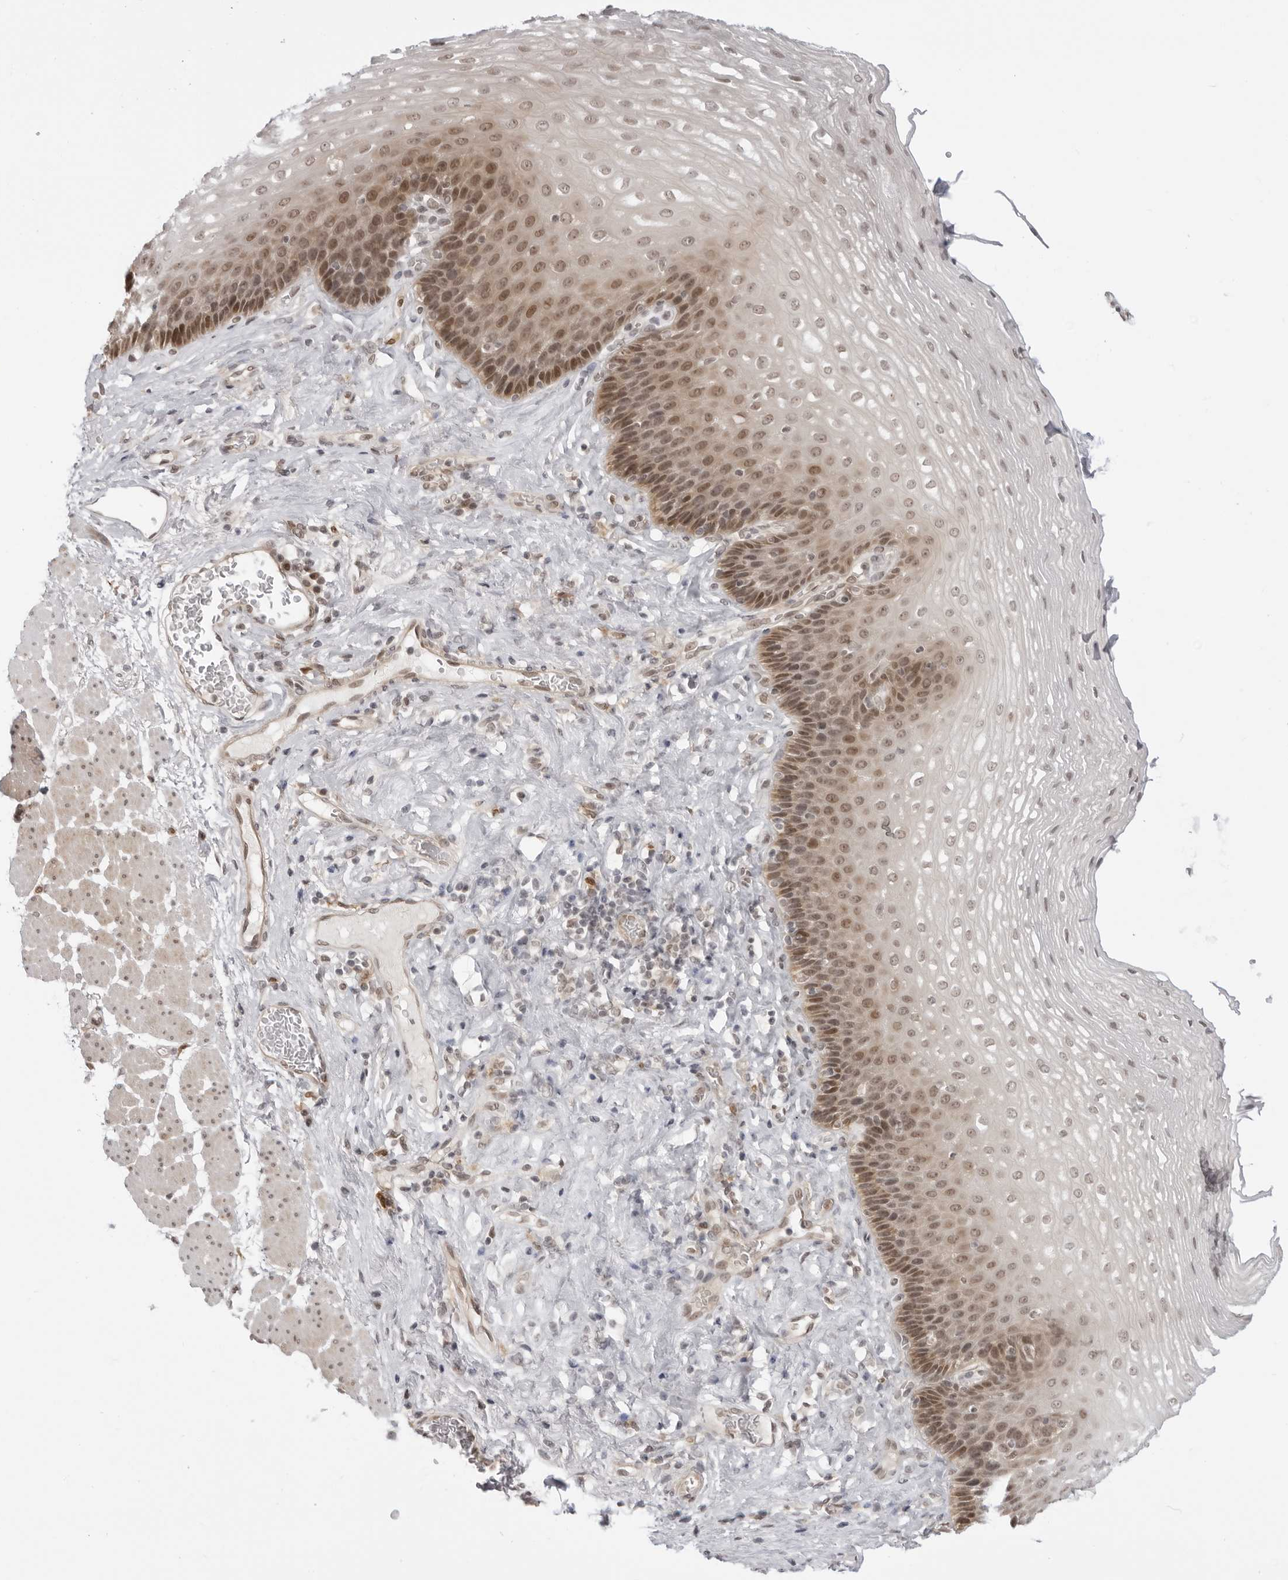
{"staining": {"intensity": "moderate", "quantity": ">75%", "location": "nuclear"}, "tissue": "esophagus", "cell_type": "Squamous epithelial cells", "image_type": "normal", "snomed": [{"axis": "morphology", "description": "Normal tissue, NOS"}, {"axis": "topography", "description": "Esophagus"}], "caption": "Immunohistochemical staining of normal human esophagus demonstrates moderate nuclear protein expression in about >75% of squamous epithelial cells.", "gene": "SRGAP2", "patient": {"sex": "female", "age": 66}}